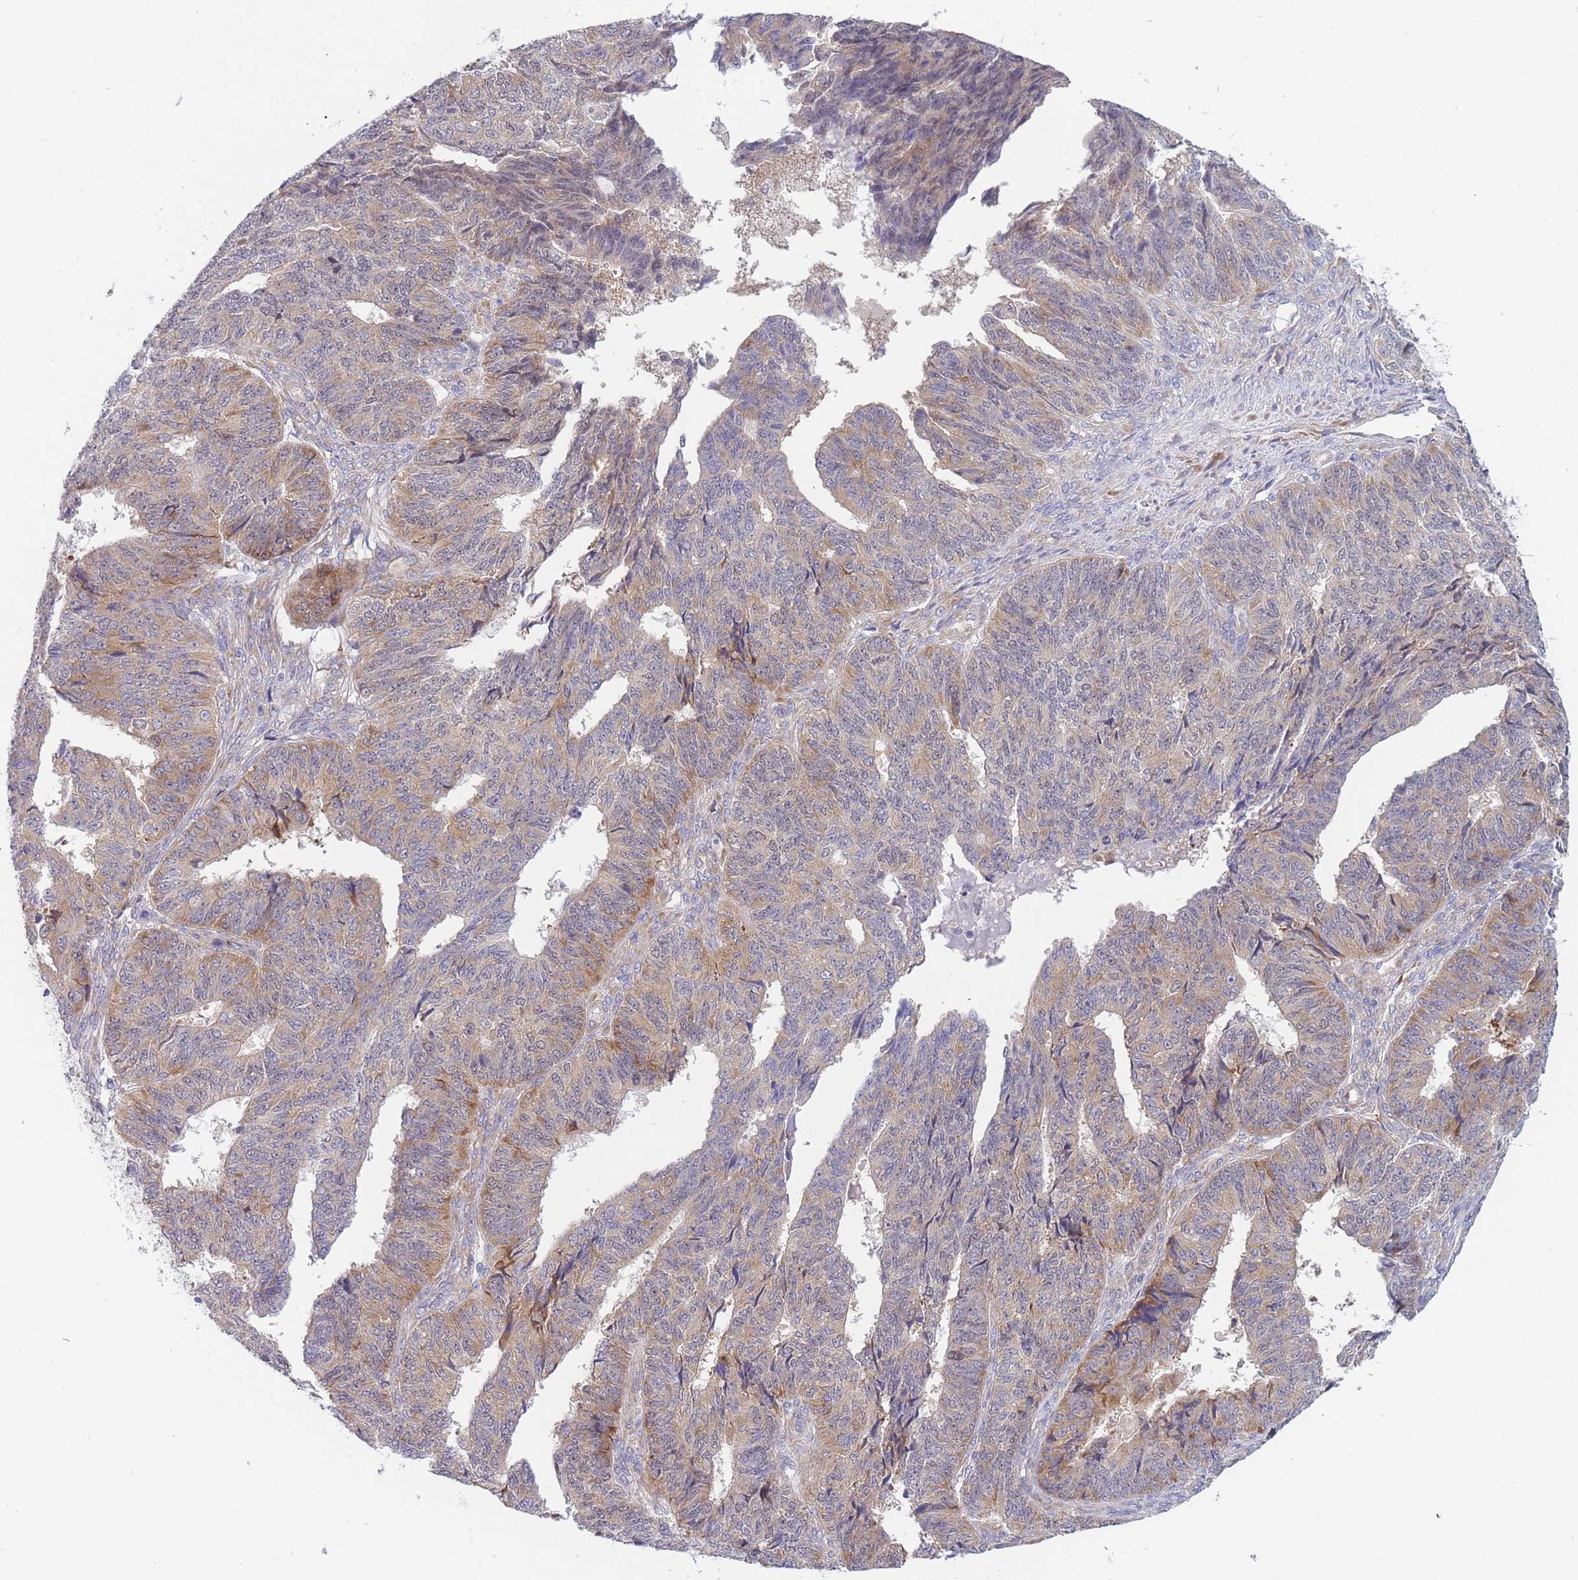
{"staining": {"intensity": "moderate", "quantity": ">75%", "location": "cytoplasmic/membranous"}, "tissue": "endometrial cancer", "cell_type": "Tumor cells", "image_type": "cancer", "snomed": [{"axis": "morphology", "description": "Adenocarcinoma, NOS"}, {"axis": "topography", "description": "Endometrium"}], "caption": "The photomicrograph displays immunohistochemical staining of endometrial cancer (adenocarcinoma). There is moderate cytoplasmic/membranous positivity is appreciated in about >75% of tumor cells.", "gene": "NDUFAF6", "patient": {"sex": "female", "age": 32}}